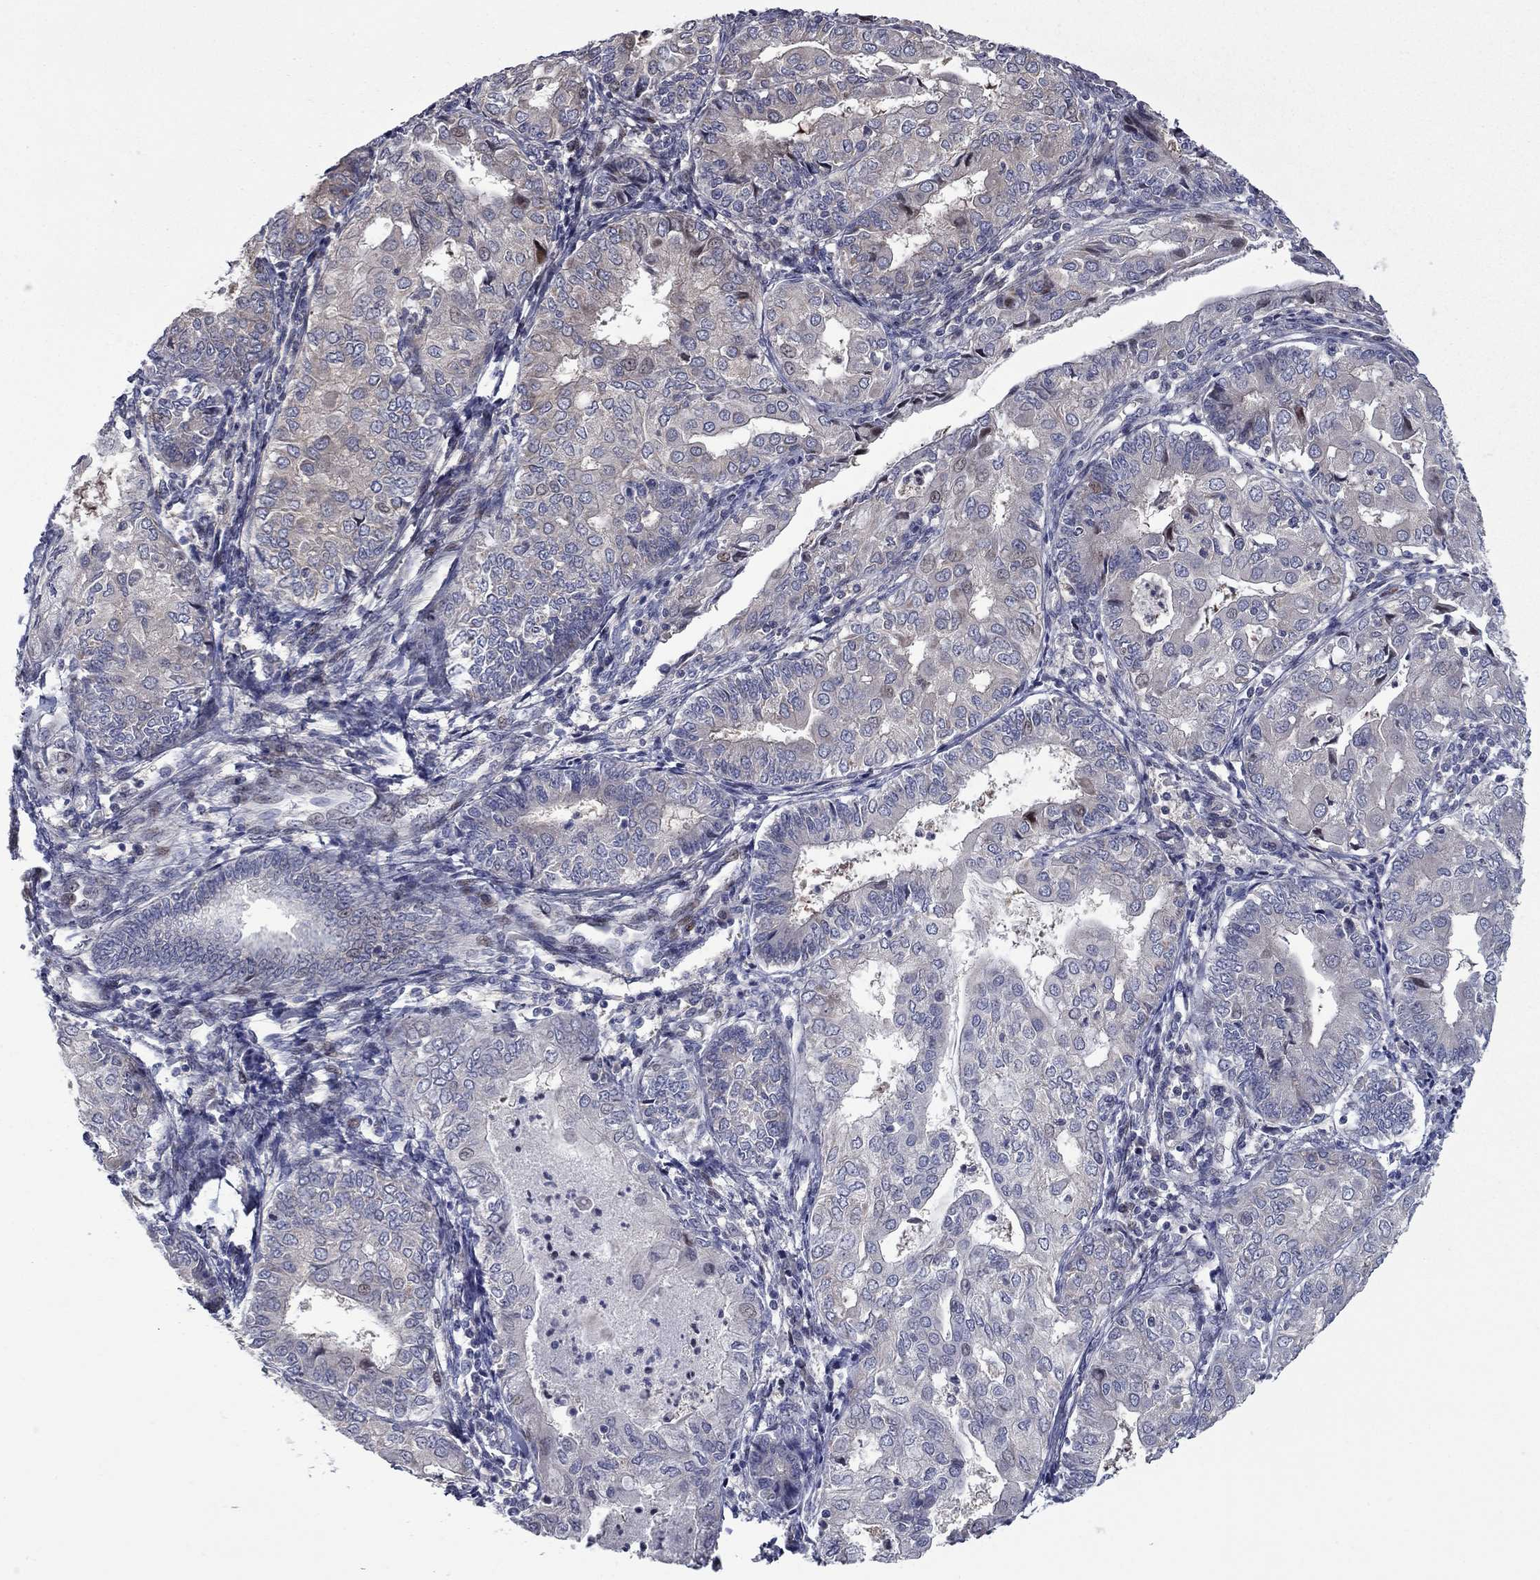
{"staining": {"intensity": "negative", "quantity": "none", "location": "none"}, "tissue": "endometrial cancer", "cell_type": "Tumor cells", "image_type": "cancer", "snomed": [{"axis": "morphology", "description": "Adenocarcinoma, NOS"}, {"axis": "topography", "description": "Endometrium"}], "caption": "Tumor cells show no significant staining in endometrial cancer. Nuclei are stained in blue.", "gene": "DUSP7", "patient": {"sex": "female", "age": 68}}